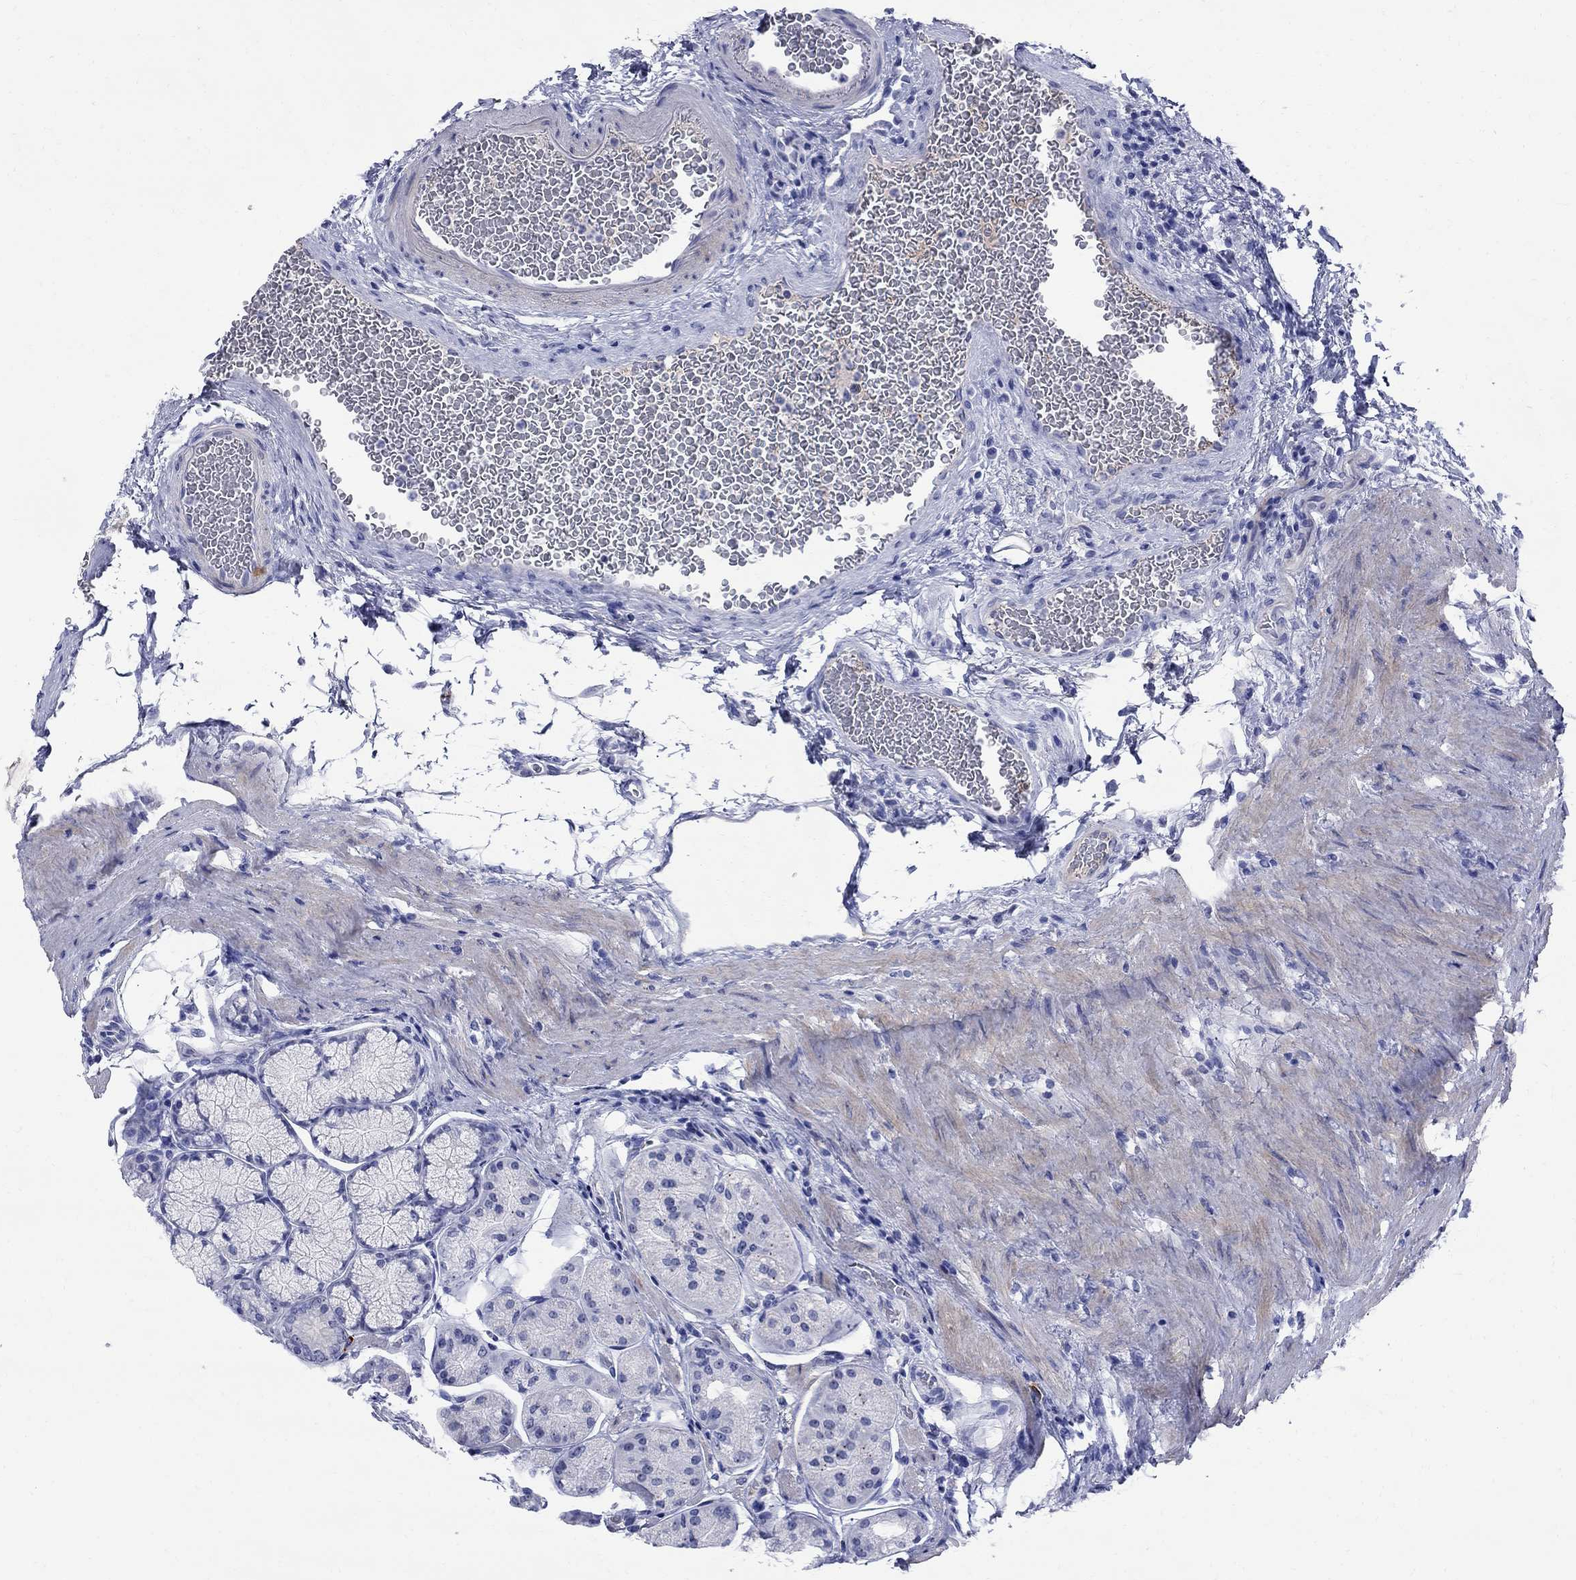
{"staining": {"intensity": "negative", "quantity": "none", "location": "none"}, "tissue": "stomach", "cell_type": "Glandular cells", "image_type": "normal", "snomed": [{"axis": "morphology", "description": "Normal tissue, NOS"}, {"axis": "morphology", "description": "Adenocarcinoma, NOS"}, {"axis": "morphology", "description": "Adenocarcinoma, High grade"}, {"axis": "topography", "description": "Stomach, upper"}, {"axis": "topography", "description": "Stomach"}], "caption": "This is a micrograph of IHC staining of benign stomach, which shows no expression in glandular cells. (DAB (3,3'-diaminobenzidine) immunohistochemistry (IHC) visualized using brightfield microscopy, high magnification).", "gene": "TACC3", "patient": {"sex": "female", "age": 65}}